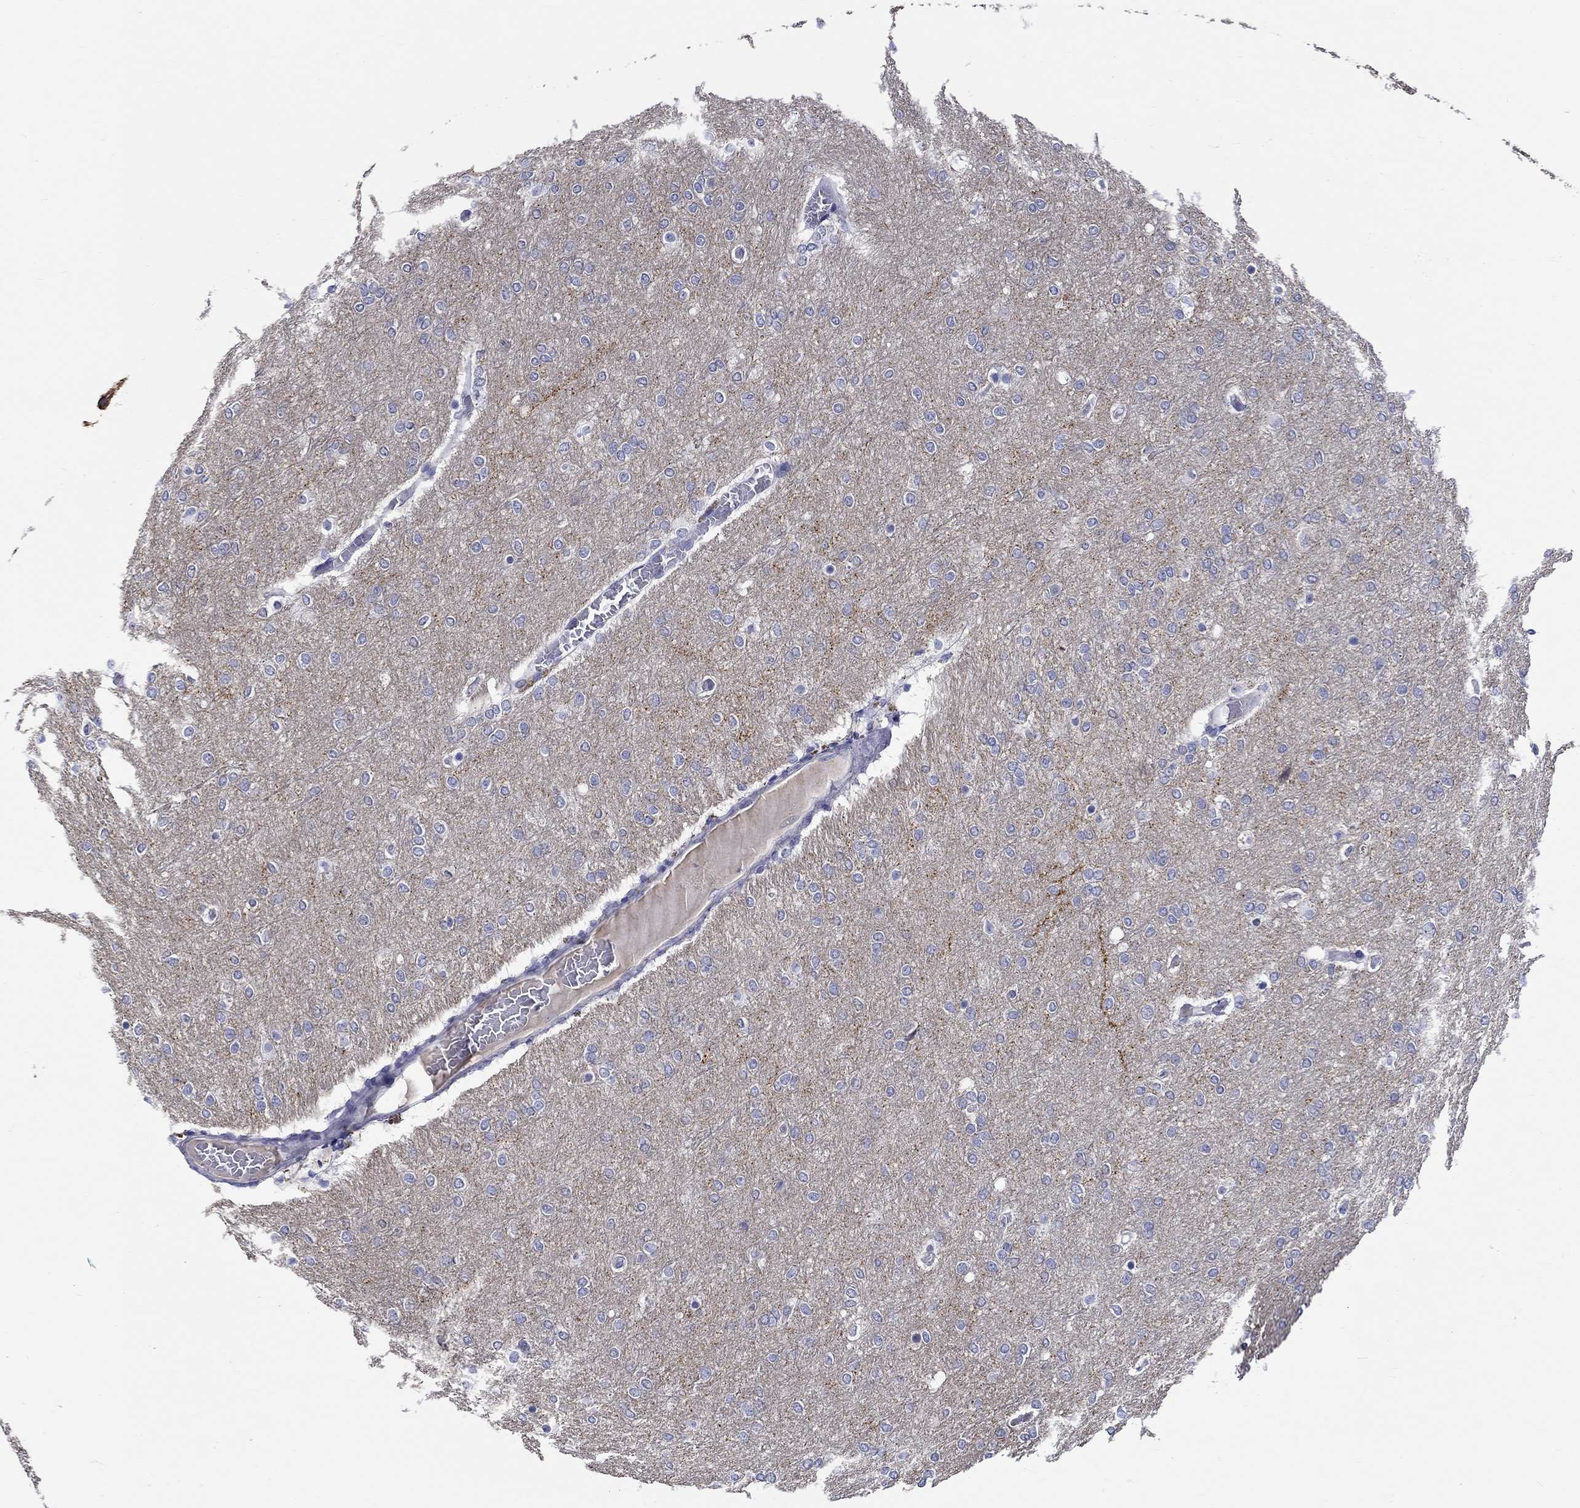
{"staining": {"intensity": "negative", "quantity": "none", "location": "none"}, "tissue": "glioma", "cell_type": "Tumor cells", "image_type": "cancer", "snomed": [{"axis": "morphology", "description": "Glioma, malignant, High grade"}, {"axis": "topography", "description": "Brain"}], "caption": "Immunohistochemistry (IHC) of human malignant glioma (high-grade) shows no positivity in tumor cells.", "gene": "SLC30A3", "patient": {"sex": "female", "age": 61}}